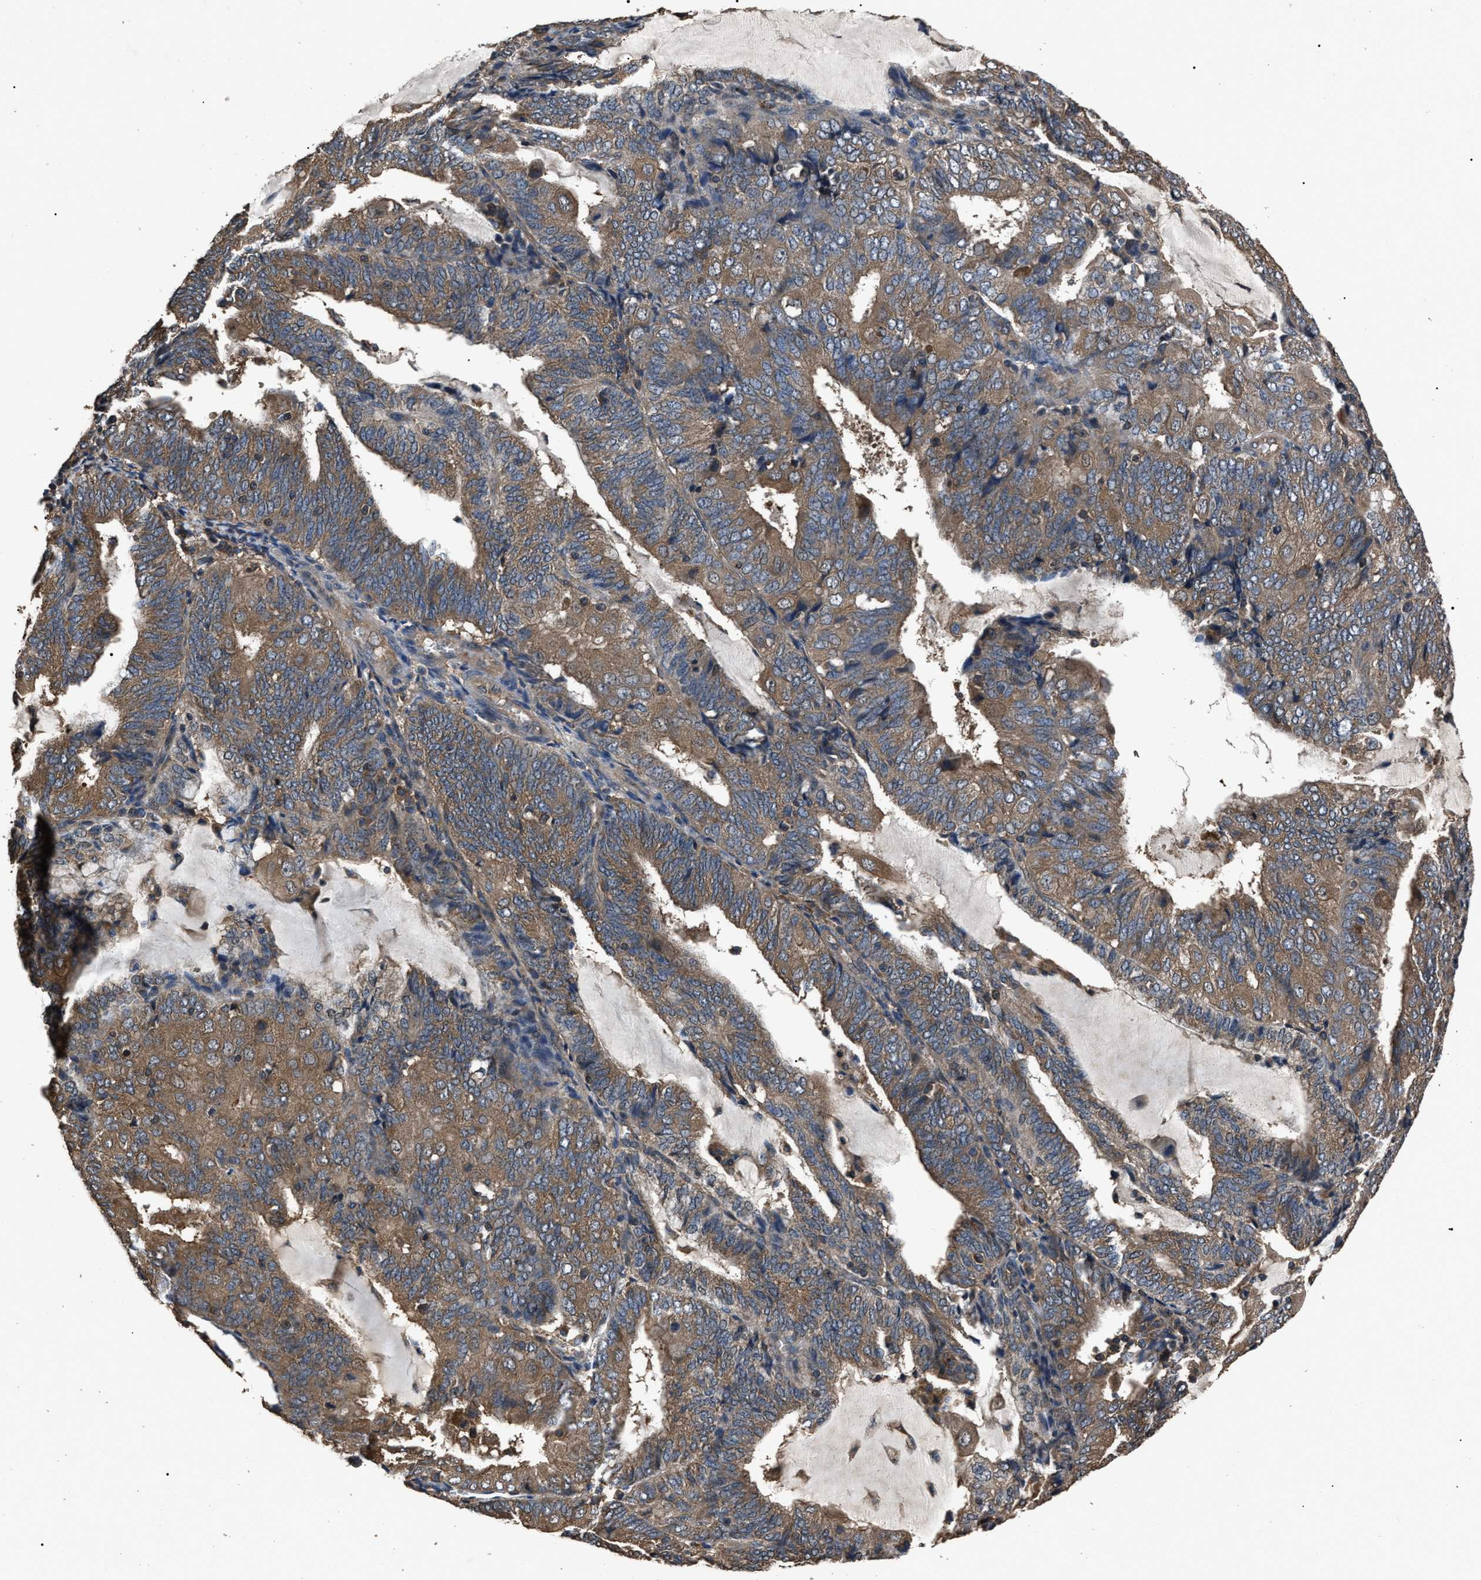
{"staining": {"intensity": "moderate", "quantity": ">75%", "location": "cytoplasmic/membranous"}, "tissue": "endometrial cancer", "cell_type": "Tumor cells", "image_type": "cancer", "snomed": [{"axis": "morphology", "description": "Adenocarcinoma, NOS"}, {"axis": "topography", "description": "Endometrium"}], "caption": "DAB (3,3'-diaminobenzidine) immunohistochemical staining of endometrial adenocarcinoma reveals moderate cytoplasmic/membranous protein staining in approximately >75% of tumor cells. (brown staining indicates protein expression, while blue staining denotes nuclei).", "gene": "RNF216", "patient": {"sex": "female", "age": 81}}